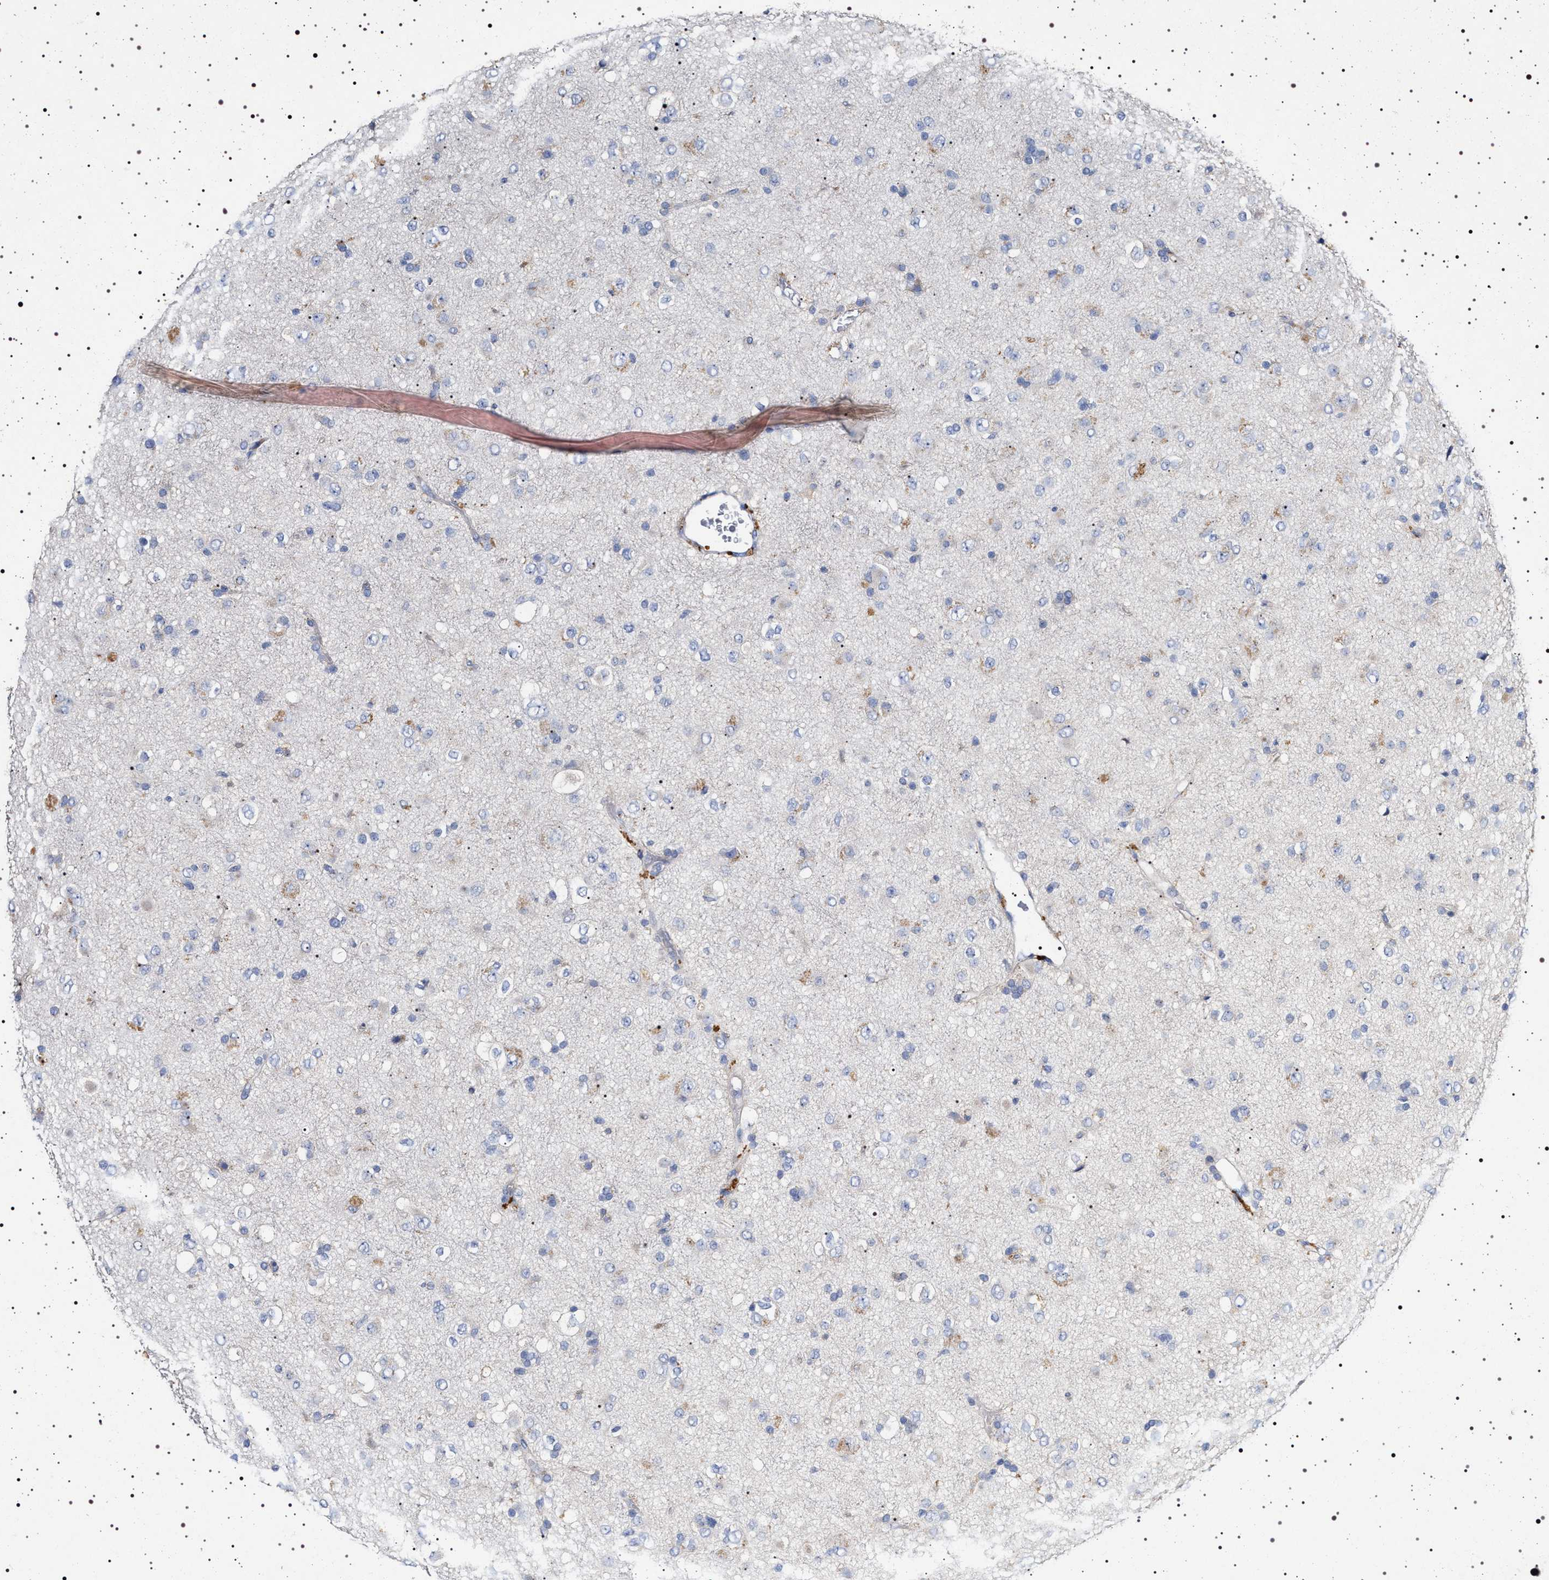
{"staining": {"intensity": "negative", "quantity": "none", "location": "none"}, "tissue": "glioma", "cell_type": "Tumor cells", "image_type": "cancer", "snomed": [{"axis": "morphology", "description": "Glioma, malignant, Low grade"}, {"axis": "topography", "description": "Brain"}], "caption": "A histopathology image of malignant glioma (low-grade) stained for a protein exhibits no brown staining in tumor cells. (DAB IHC, high magnification).", "gene": "NAALADL2", "patient": {"sex": "male", "age": 65}}